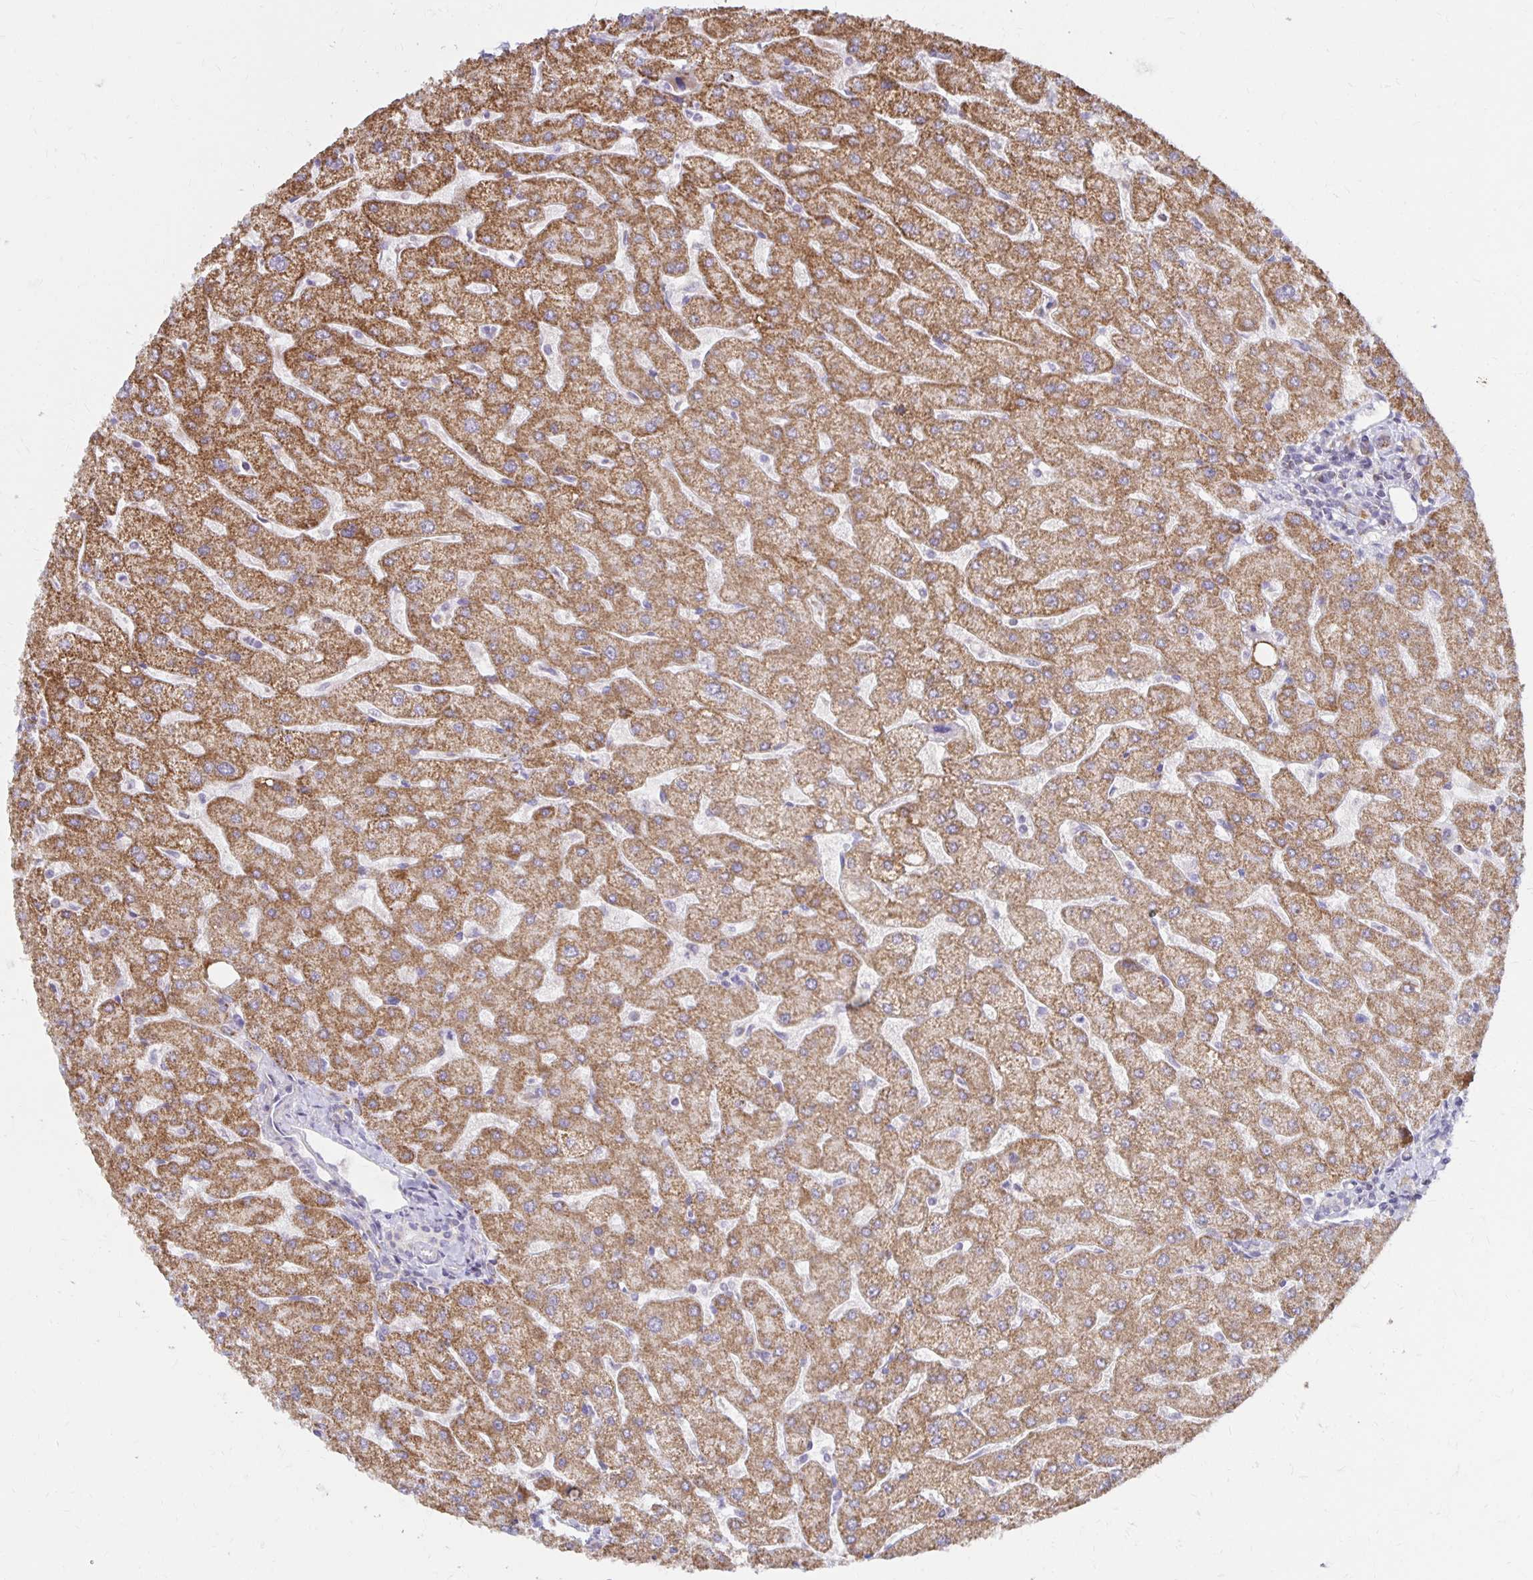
{"staining": {"intensity": "negative", "quantity": "none", "location": "none"}, "tissue": "liver", "cell_type": "Cholangiocytes", "image_type": "normal", "snomed": [{"axis": "morphology", "description": "Normal tissue, NOS"}, {"axis": "topography", "description": "Liver"}], "caption": "This is an immunohistochemistry (IHC) micrograph of normal liver. There is no staining in cholangiocytes.", "gene": "IER3", "patient": {"sex": "male", "age": 67}}